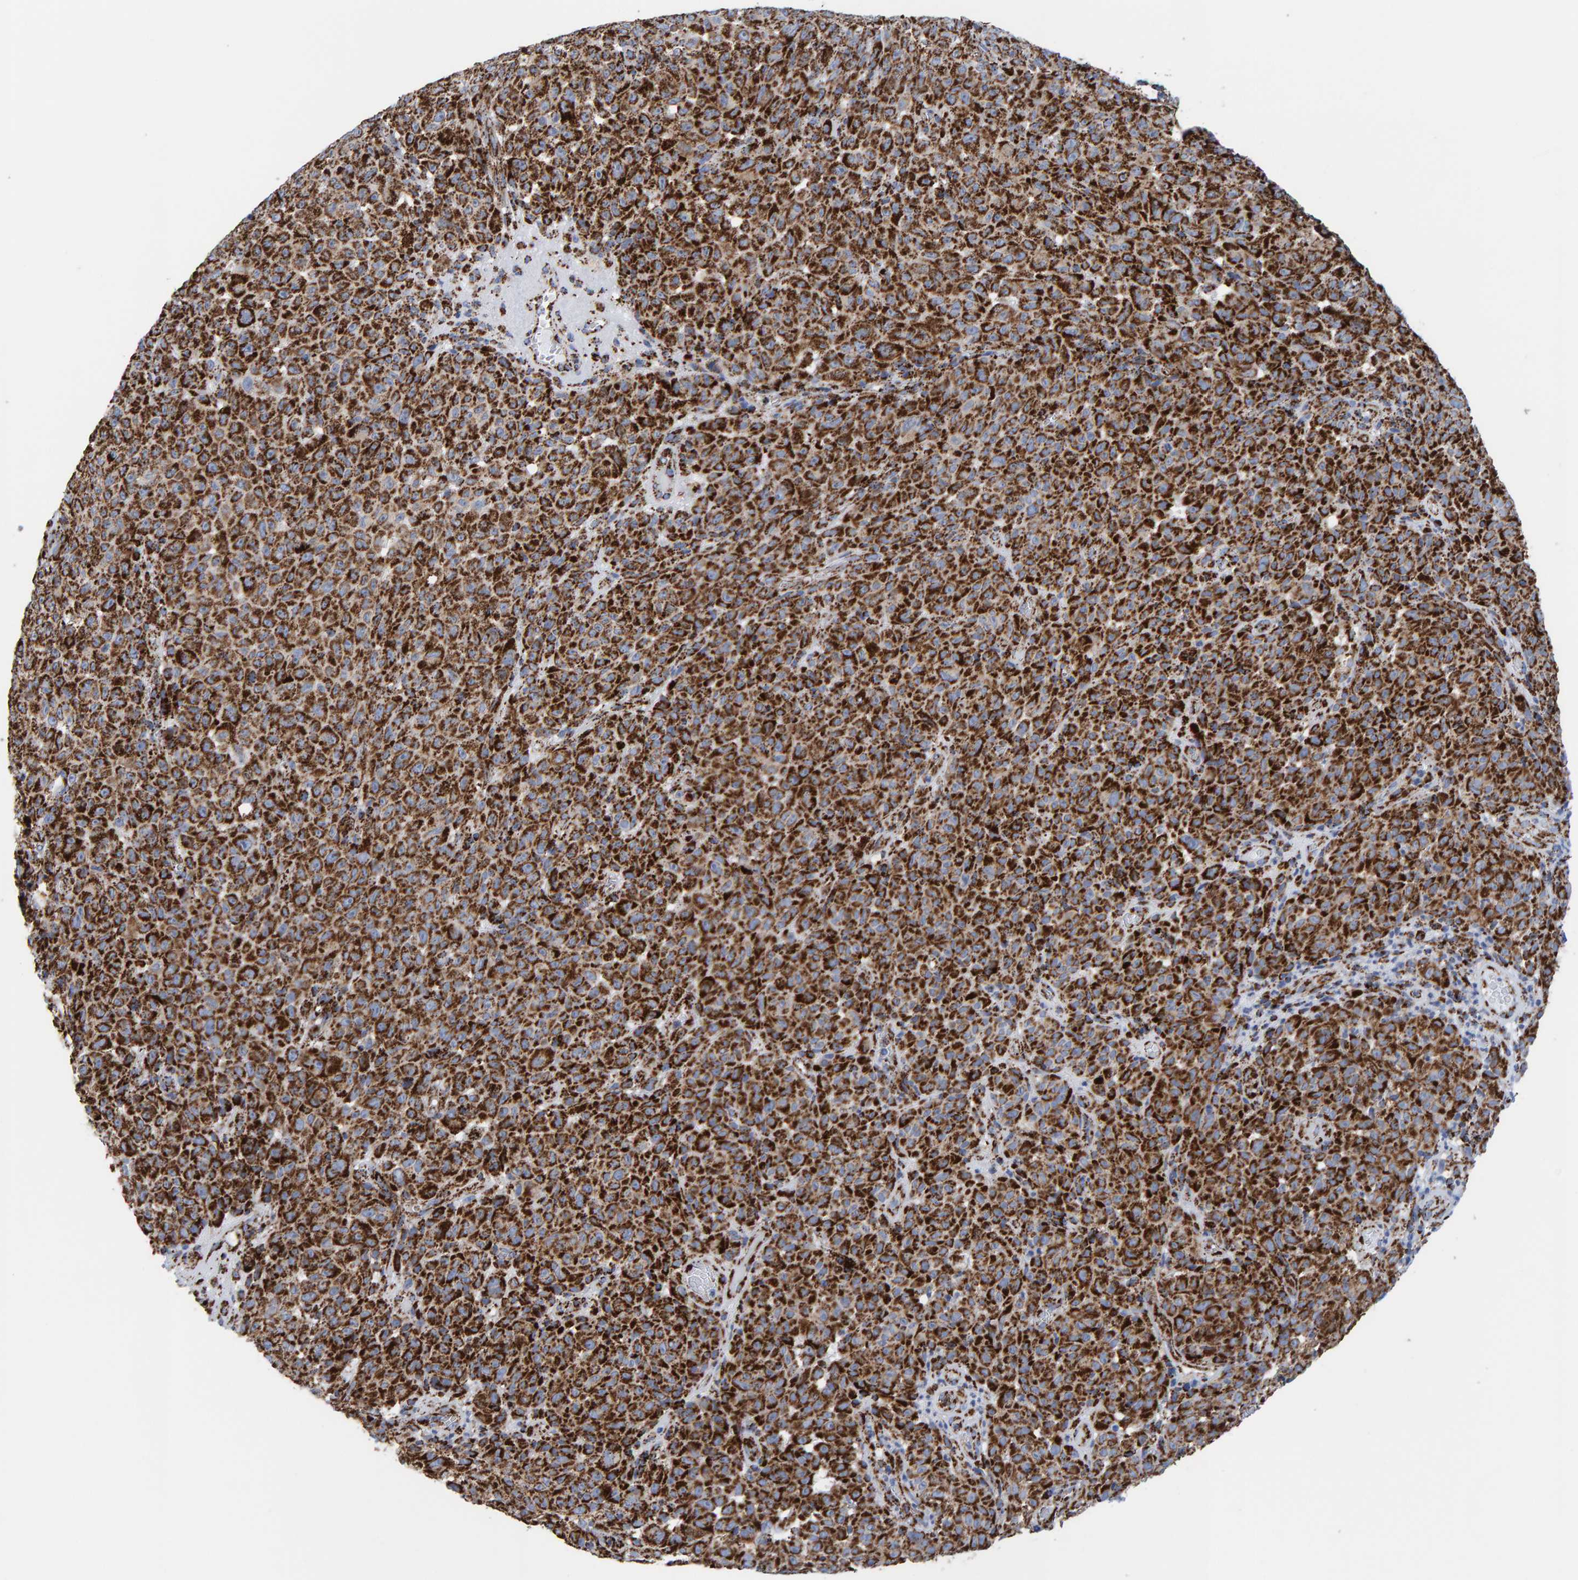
{"staining": {"intensity": "strong", "quantity": ">75%", "location": "cytoplasmic/membranous"}, "tissue": "melanoma", "cell_type": "Tumor cells", "image_type": "cancer", "snomed": [{"axis": "morphology", "description": "Malignant melanoma, NOS"}, {"axis": "topography", "description": "Skin"}], "caption": "A histopathology image of melanoma stained for a protein shows strong cytoplasmic/membranous brown staining in tumor cells.", "gene": "ENSG00000262660", "patient": {"sex": "female", "age": 82}}